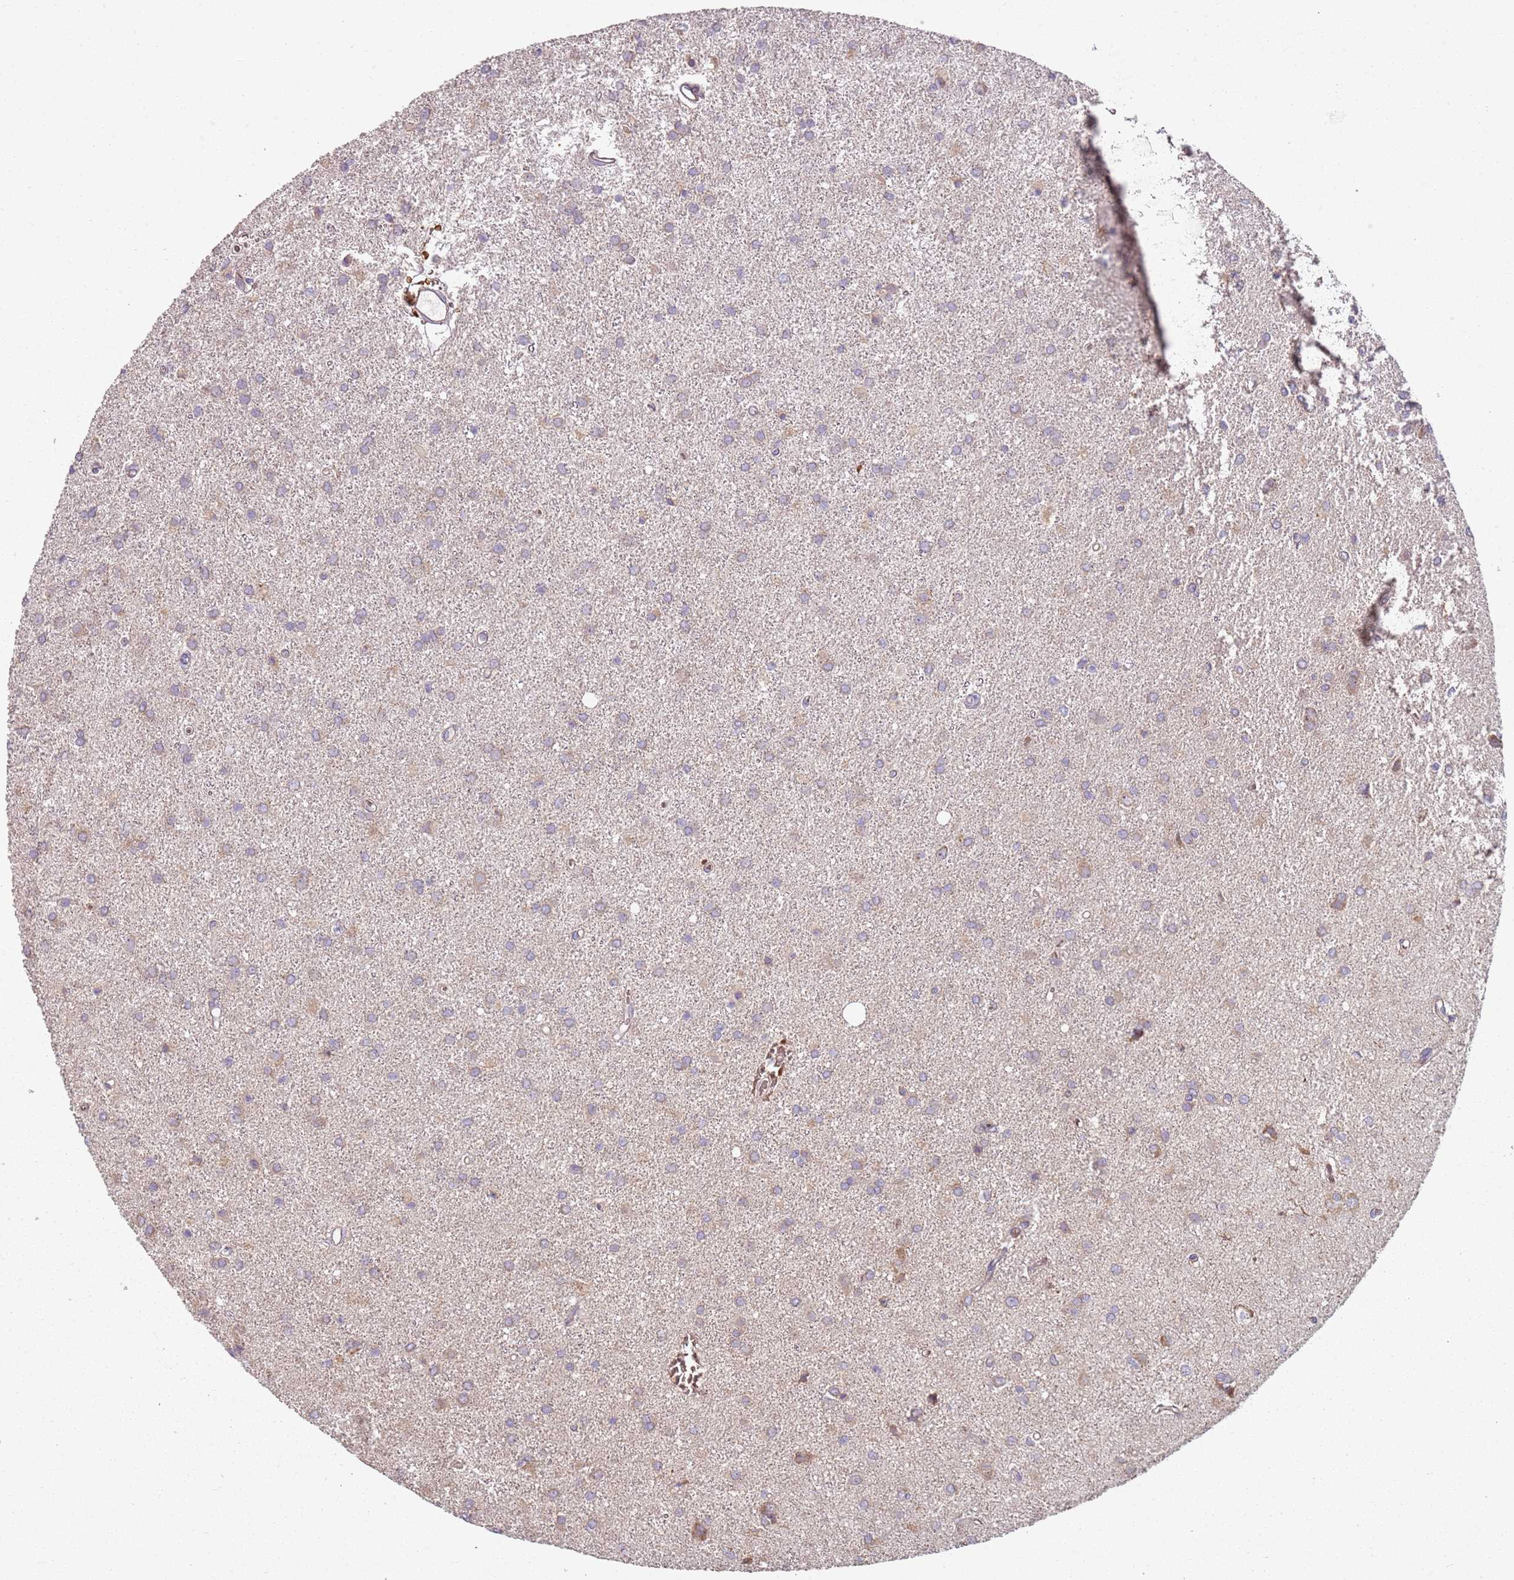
{"staining": {"intensity": "weak", "quantity": "25%-75%", "location": "cytoplasmic/membranous"}, "tissue": "glioma", "cell_type": "Tumor cells", "image_type": "cancer", "snomed": [{"axis": "morphology", "description": "Glioma, malignant, High grade"}, {"axis": "topography", "description": "Brain"}], "caption": "Immunohistochemical staining of glioma reveals low levels of weak cytoplasmic/membranous protein positivity in about 25%-75% of tumor cells. The staining was performed using DAB to visualize the protein expression in brown, while the nuclei were stained in blue with hematoxylin (Magnification: 20x).", "gene": "SPATA2", "patient": {"sex": "female", "age": 50}}